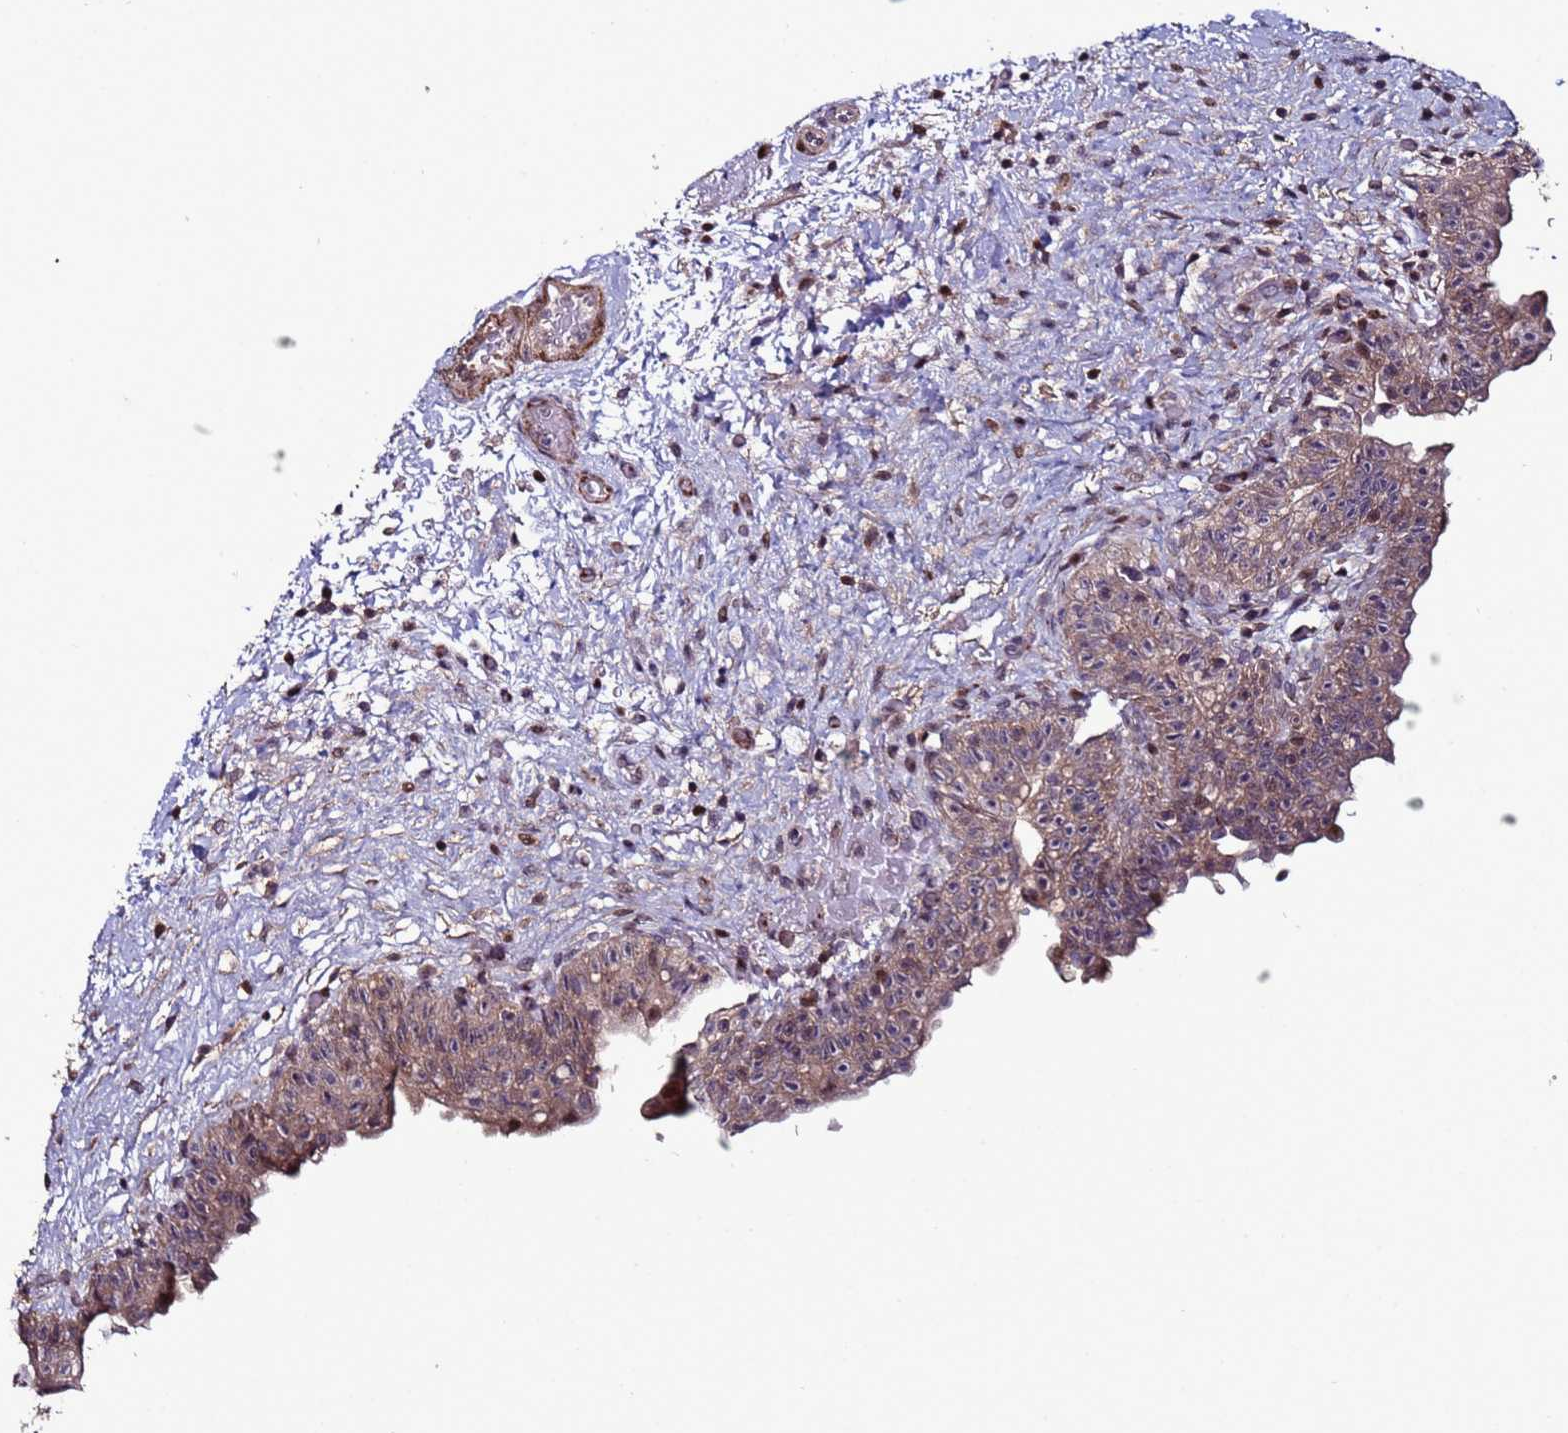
{"staining": {"intensity": "moderate", "quantity": "25%-75%", "location": "cytoplasmic/membranous,nuclear"}, "tissue": "urinary bladder", "cell_type": "Urothelial cells", "image_type": "normal", "snomed": [{"axis": "morphology", "description": "Normal tissue, NOS"}, {"axis": "topography", "description": "Urinary bladder"}], "caption": "Urinary bladder was stained to show a protein in brown. There is medium levels of moderate cytoplasmic/membranous,nuclear expression in approximately 25%-75% of urothelial cells. The protein is shown in brown color, while the nuclei are stained blue.", "gene": "HGH1", "patient": {"sex": "male", "age": 69}}